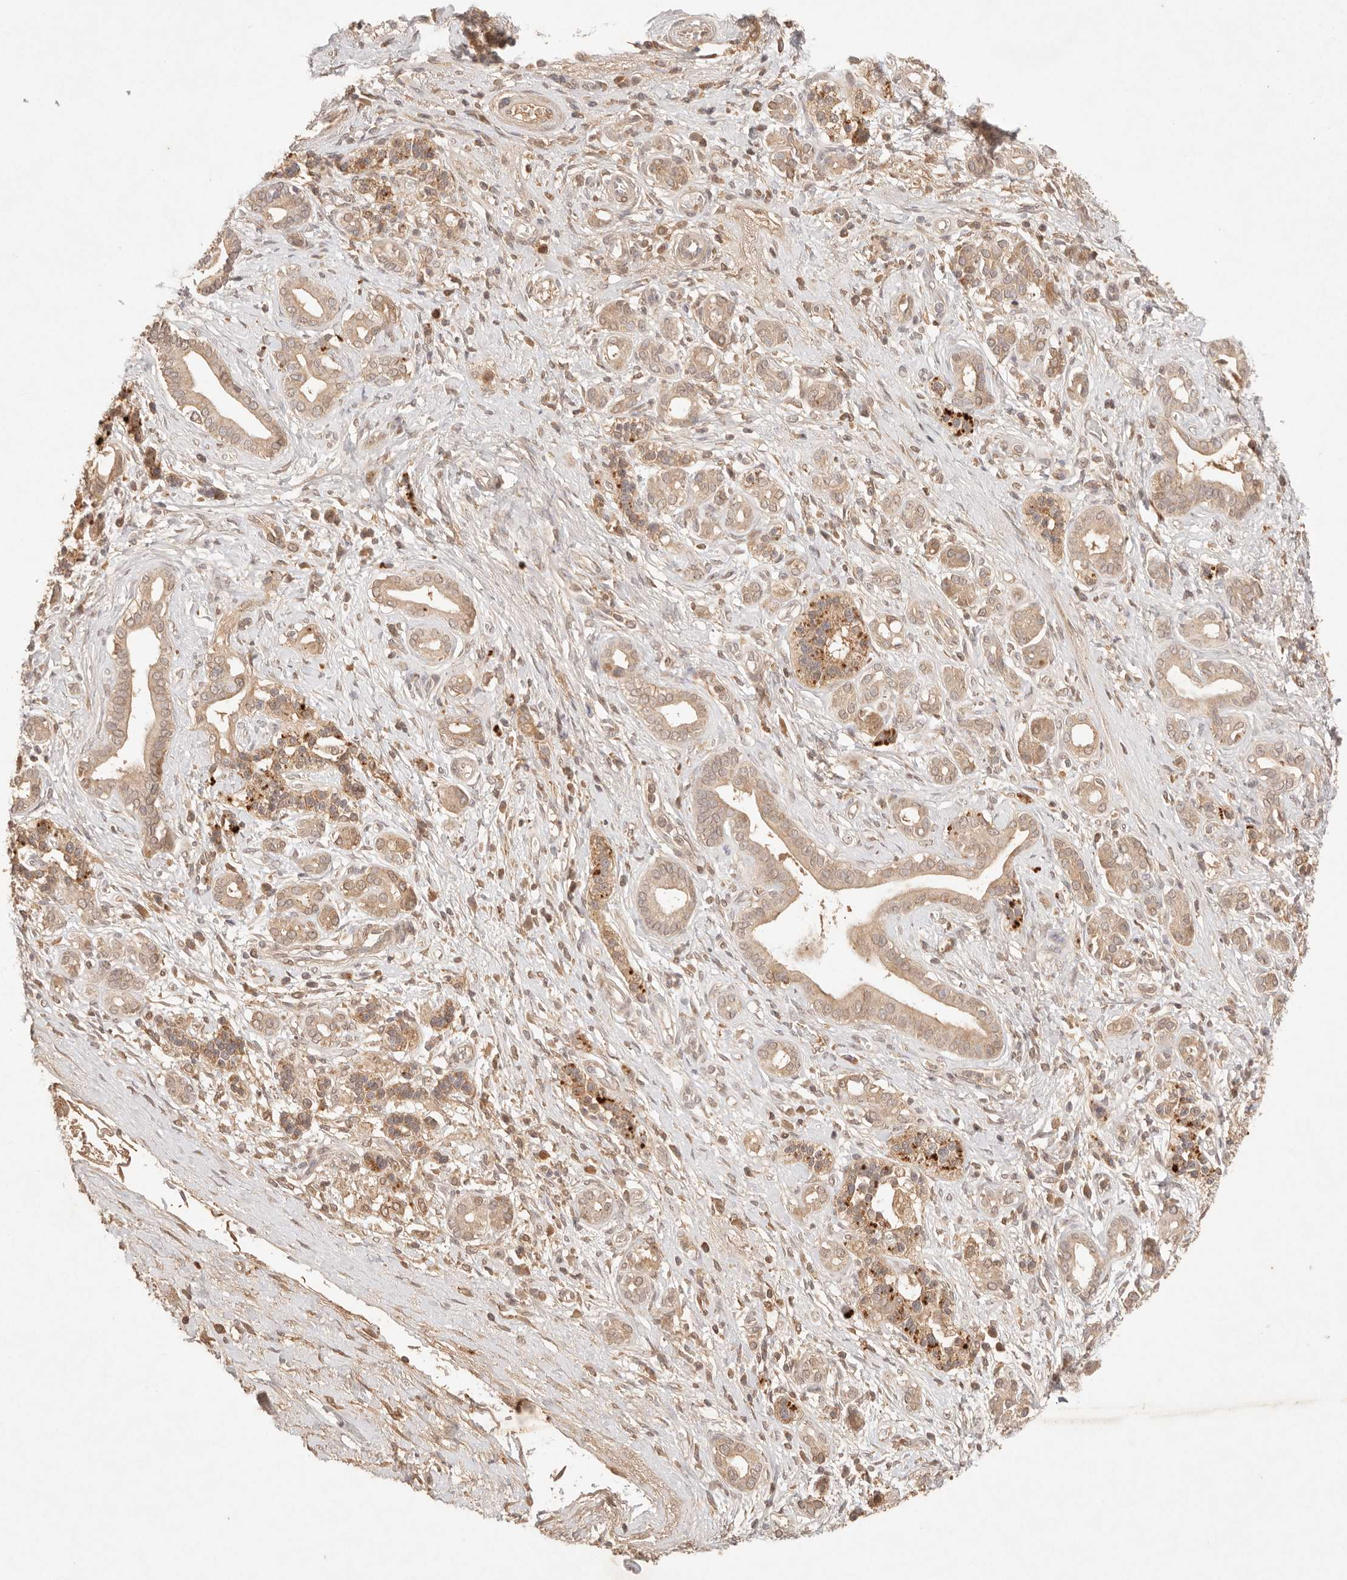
{"staining": {"intensity": "weak", "quantity": ">75%", "location": "cytoplasmic/membranous"}, "tissue": "pancreatic cancer", "cell_type": "Tumor cells", "image_type": "cancer", "snomed": [{"axis": "morphology", "description": "Adenocarcinoma, NOS"}, {"axis": "topography", "description": "Pancreas"}], "caption": "High-power microscopy captured an immunohistochemistry (IHC) image of pancreatic cancer, revealing weak cytoplasmic/membranous staining in about >75% of tumor cells. The protein is shown in brown color, while the nuclei are stained blue.", "gene": "PHLDA3", "patient": {"sex": "male", "age": 78}}